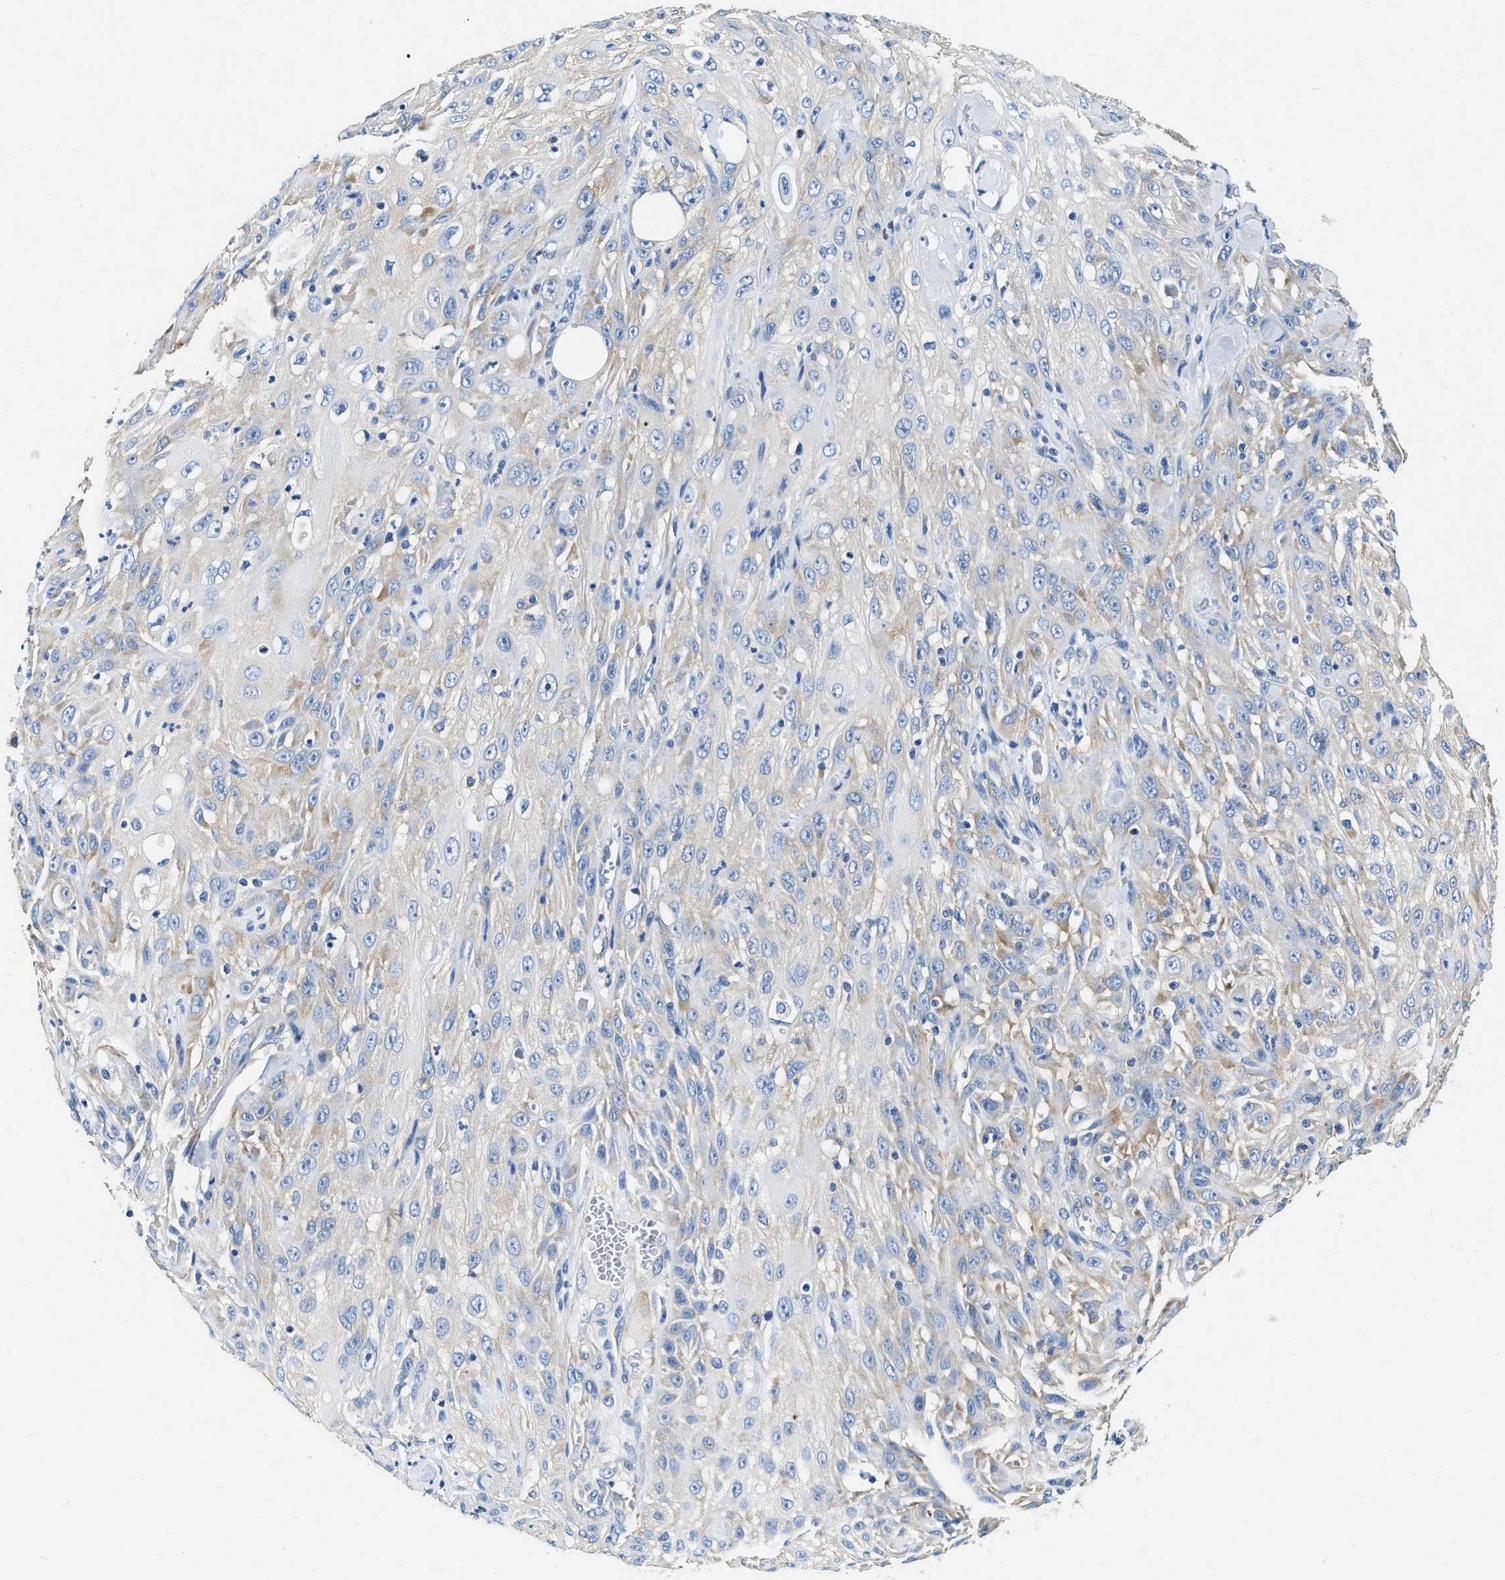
{"staining": {"intensity": "weak", "quantity": "<25%", "location": "cytoplasmic/membranous"}, "tissue": "skin cancer", "cell_type": "Tumor cells", "image_type": "cancer", "snomed": [{"axis": "morphology", "description": "Squamous cell carcinoma, NOS"}, {"axis": "topography", "description": "Skin"}], "caption": "Human squamous cell carcinoma (skin) stained for a protein using IHC reveals no positivity in tumor cells.", "gene": "EIF2AK2", "patient": {"sex": "male", "age": 75}}